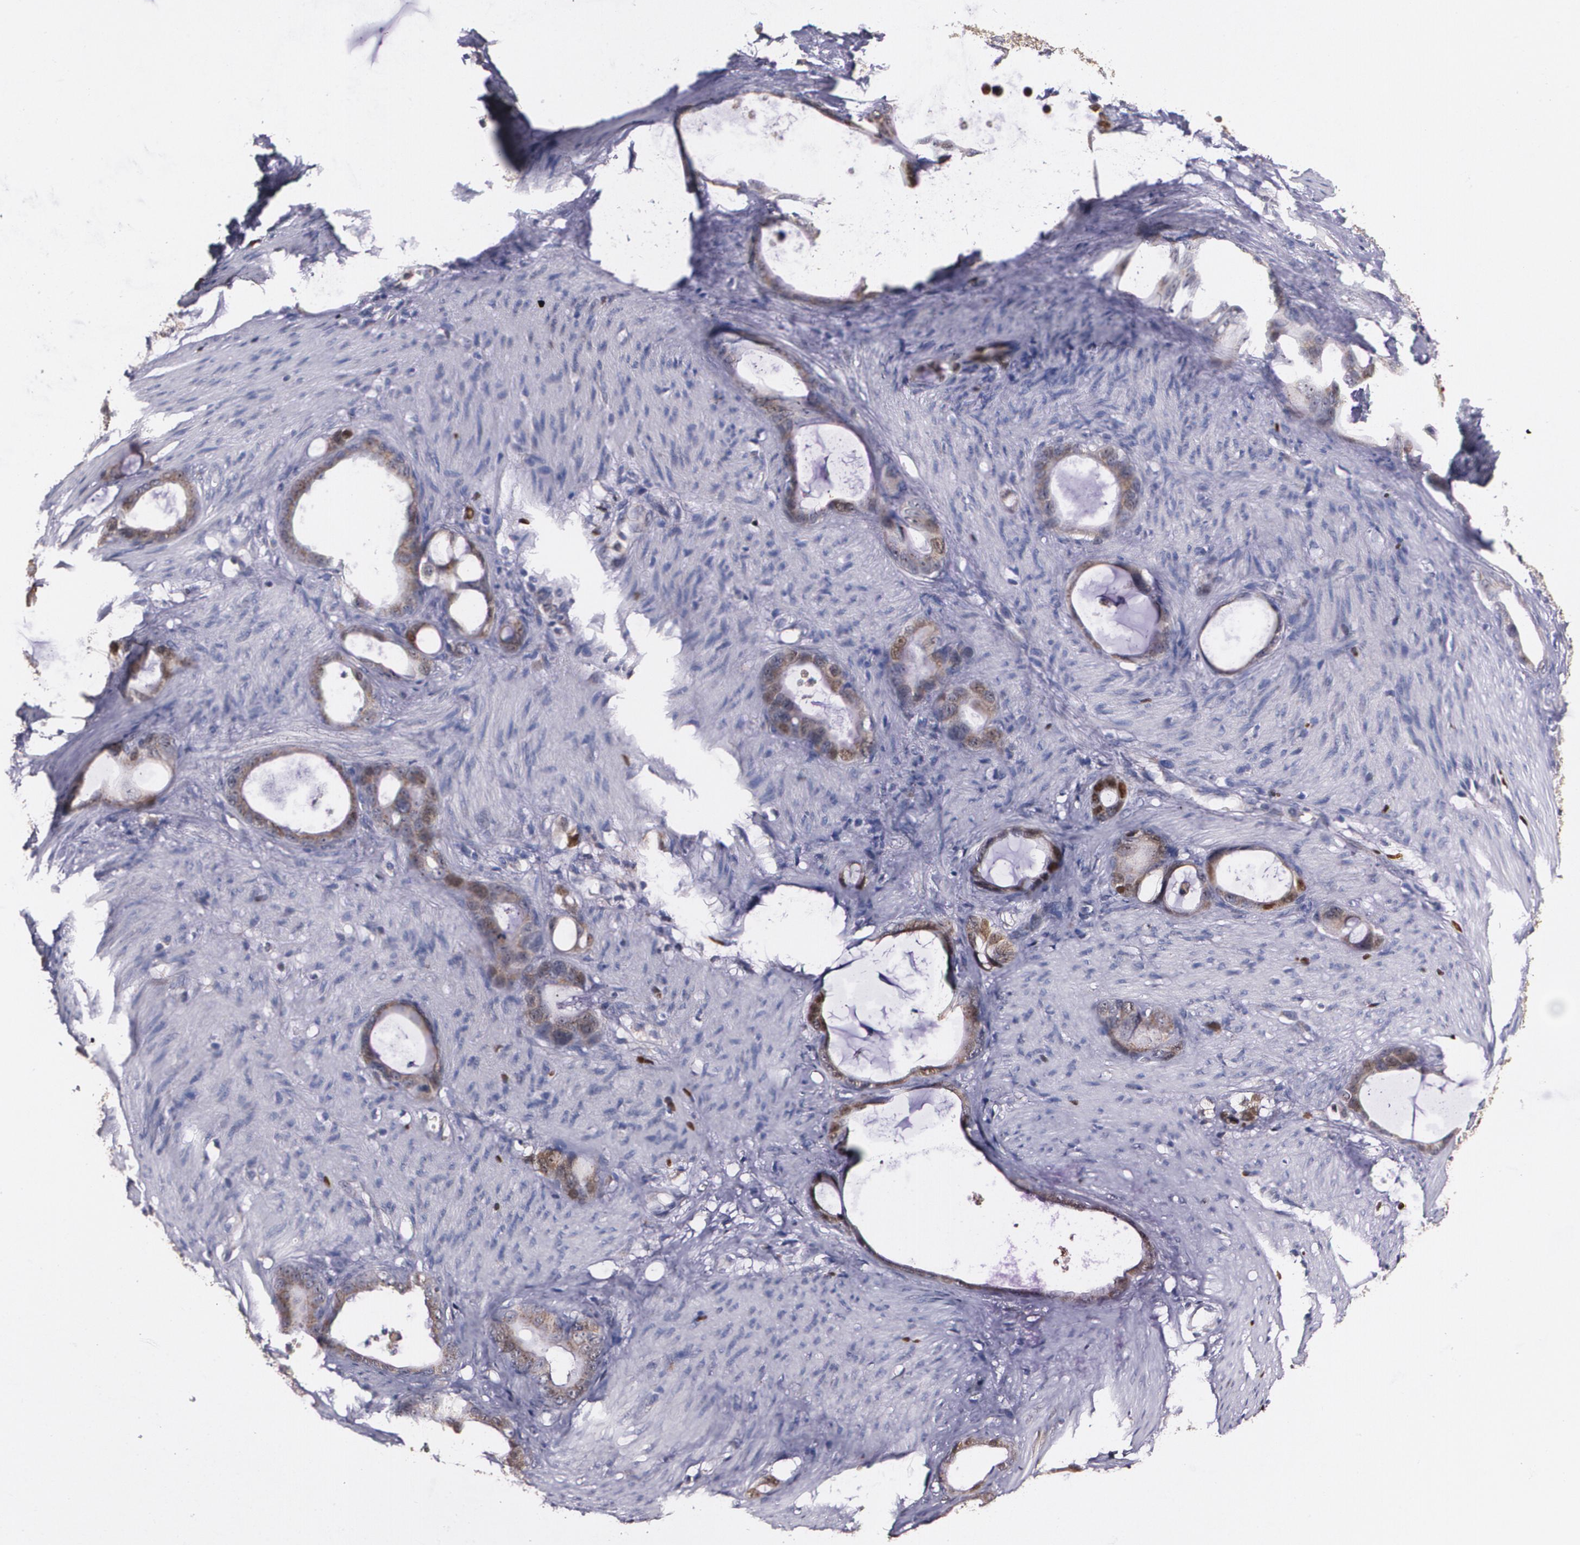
{"staining": {"intensity": "moderate", "quantity": ">75%", "location": "cytoplasmic/membranous"}, "tissue": "stomach cancer", "cell_type": "Tumor cells", "image_type": "cancer", "snomed": [{"axis": "morphology", "description": "Adenocarcinoma, NOS"}, {"axis": "topography", "description": "Stomach"}], "caption": "There is medium levels of moderate cytoplasmic/membranous staining in tumor cells of stomach cancer, as demonstrated by immunohistochemical staining (brown color).", "gene": "ATF3", "patient": {"sex": "female", "age": 75}}